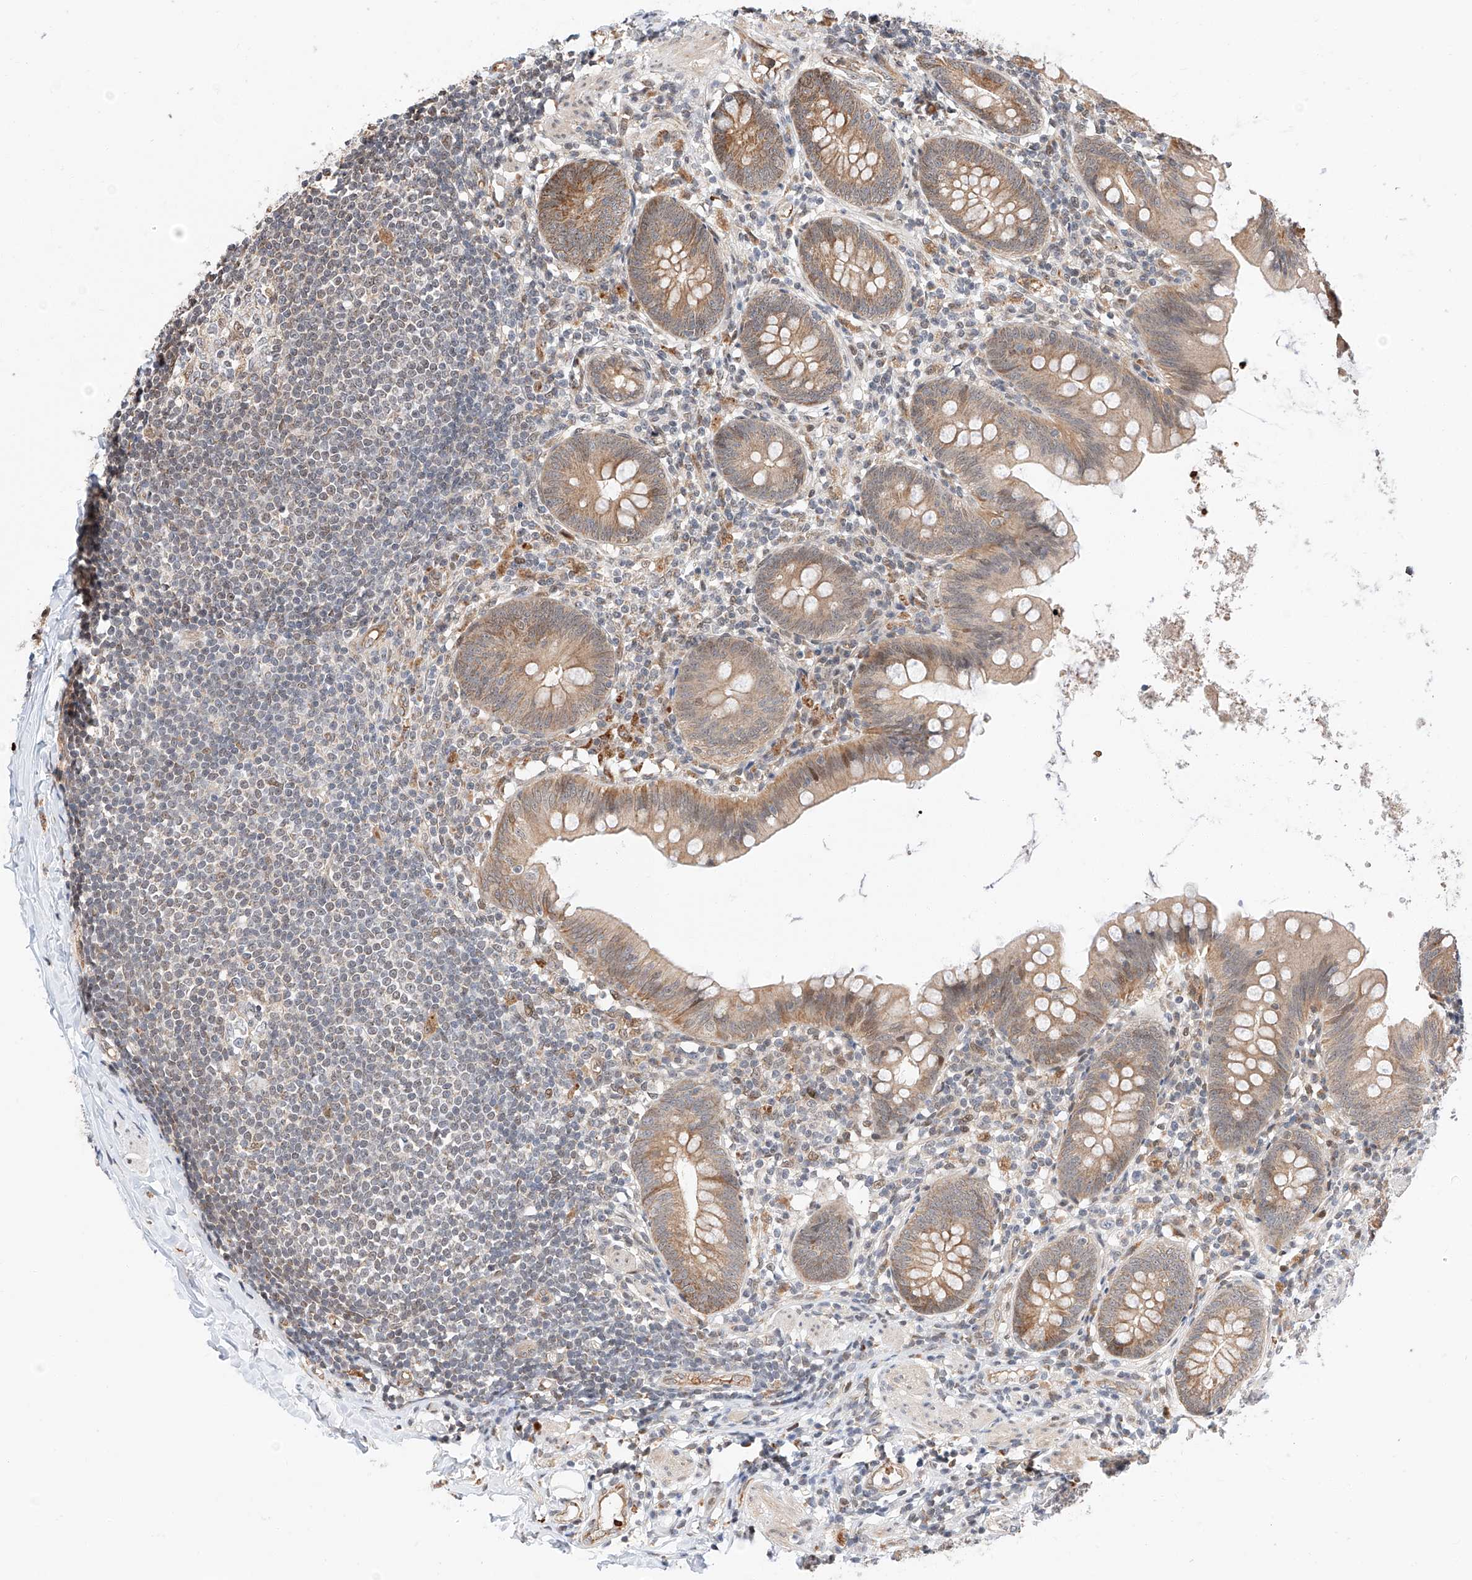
{"staining": {"intensity": "moderate", "quantity": ">75%", "location": "cytoplasmic/membranous"}, "tissue": "appendix", "cell_type": "Glandular cells", "image_type": "normal", "snomed": [{"axis": "morphology", "description": "Normal tissue, NOS"}, {"axis": "topography", "description": "Appendix"}], "caption": "Protein staining of benign appendix displays moderate cytoplasmic/membranous staining in about >75% of glandular cells. The staining was performed using DAB (3,3'-diaminobenzidine), with brown indicating positive protein expression. Nuclei are stained blue with hematoxylin.", "gene": "THTPA", "patient": {"sex": "female", "age": 62}}